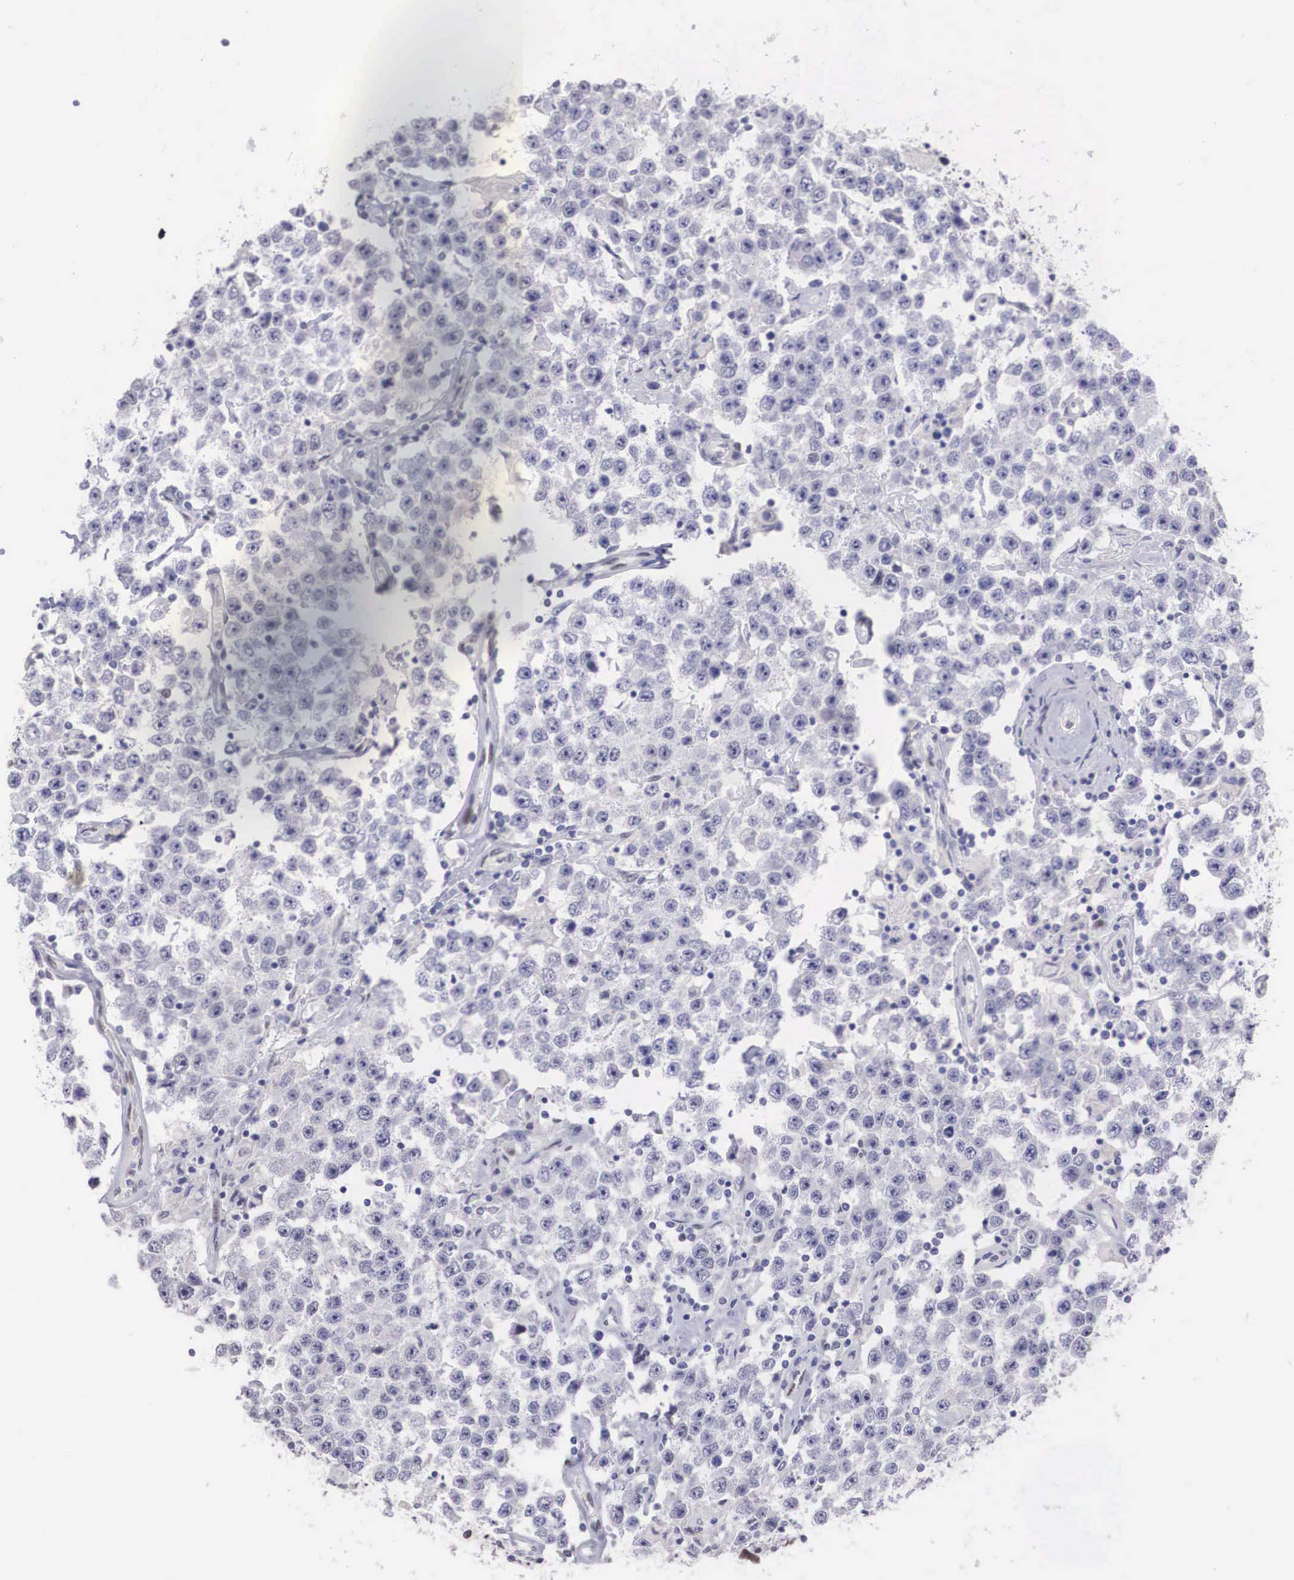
{"staining": {"intensity": "negative", "quantity": "none", "location": "none"}, "tissue": "testis cancer", "cell_type": "Tumor cells", "image_type": "cancer", "snomed": [{"axis": "morphology", "description": "Seminoma, NOS"}, {"axis": "topography", "description": "Testis"}], "caption": "Image shows no significant protein positivity in tumor cells of seminoma (testis).", "gene": "HMGN5", "patient": {"sex": "male", "age": 52}}